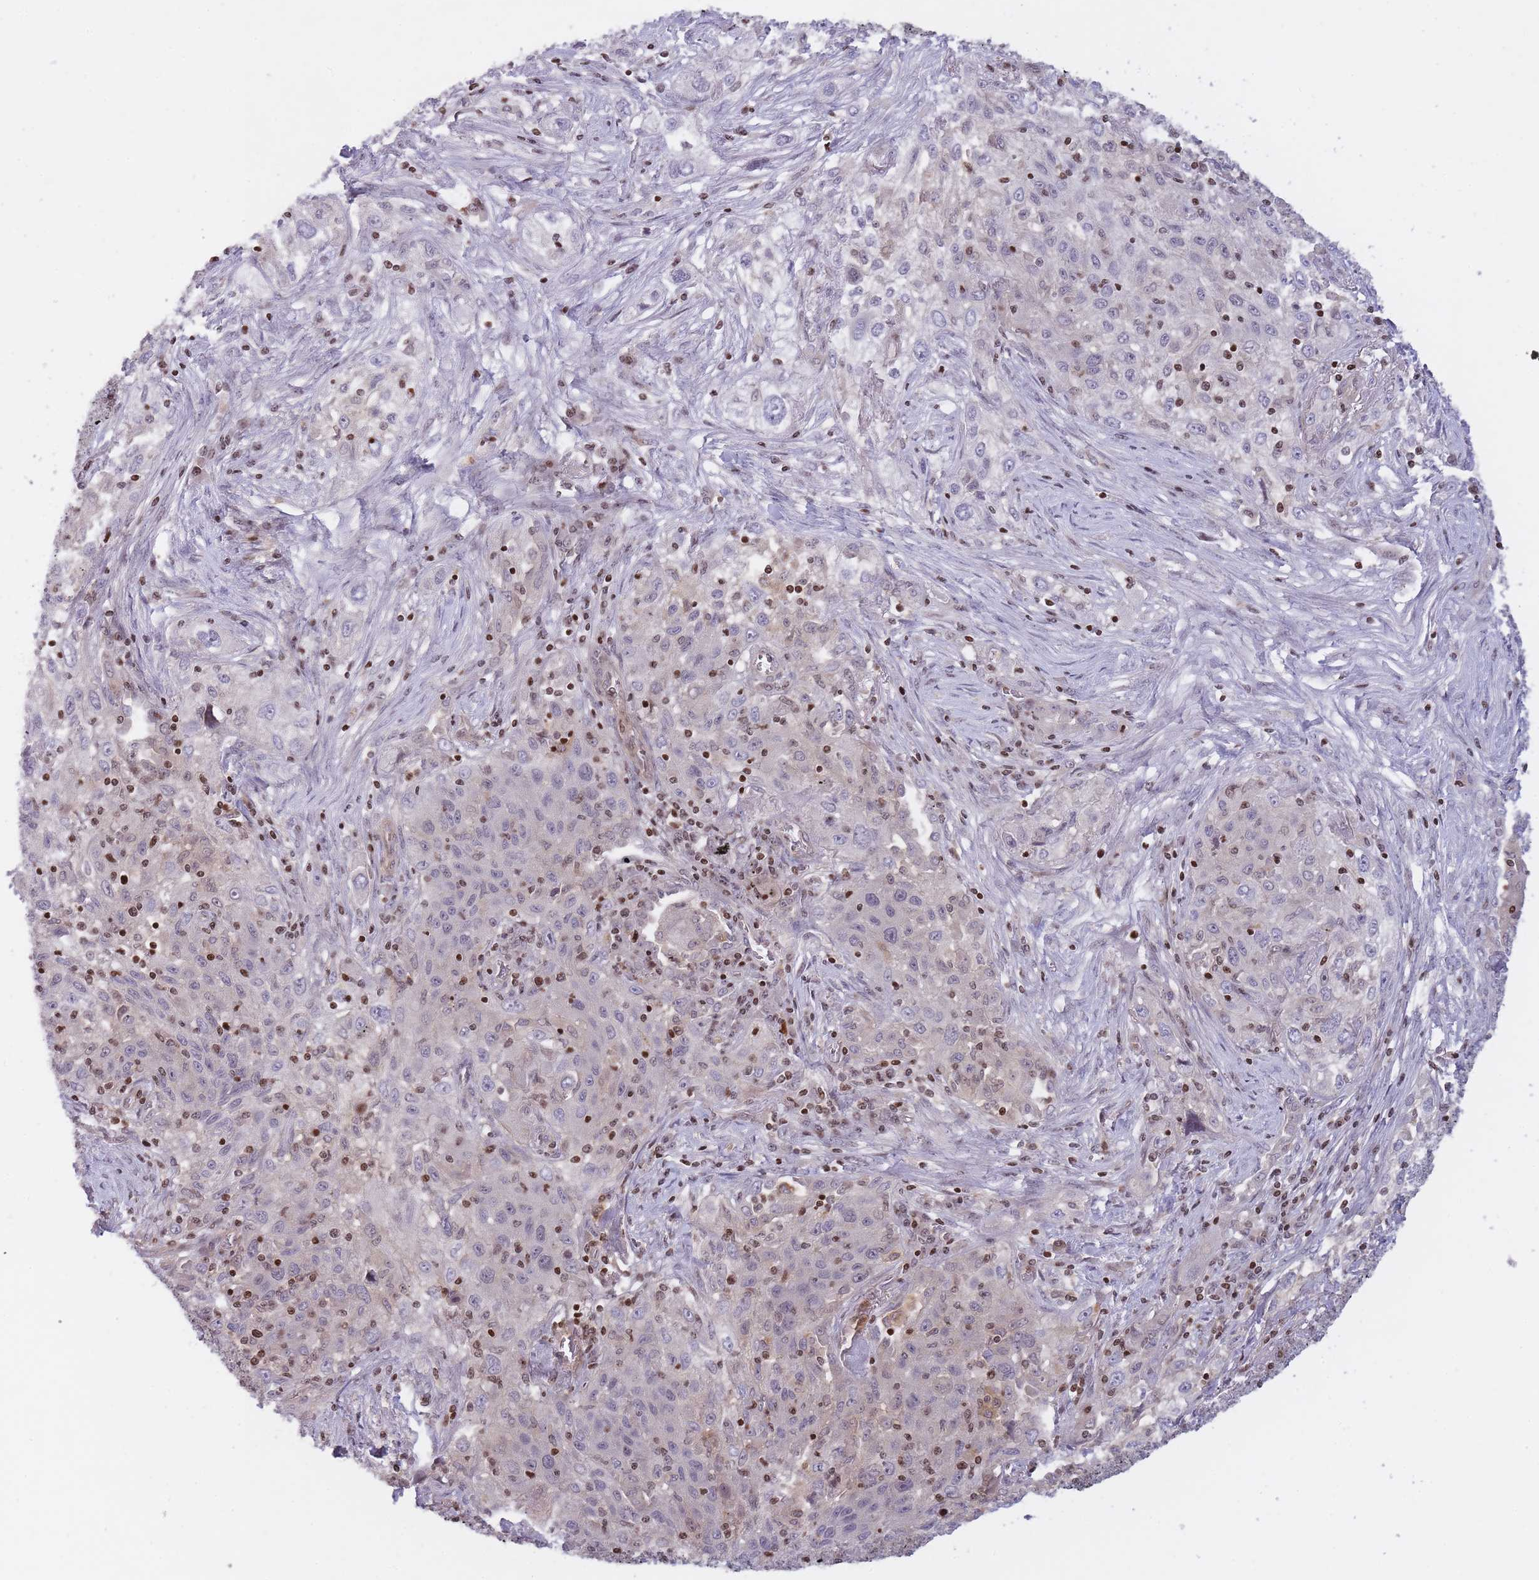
{"staining": {"intensity": "negative", "quantity": "none", "location": "none"}, "tissue": "lung cancer", "cell_type": "Tumor cells", "image_type": "cancer", "snomed": [{"axis": "morphology", "description": "Squamous cell carcinoma, NOS"}, {"axis": "topography", "description": "Lung"}], "caption": "DAB (3,3'-diaminobenzidine) immunohistochemical staining of squamous cell carcinoma (lung) shows no significant positivity in tumor cells.", "gene": "SLC35F5", "patient": {"sex": "female", "age": 69}}